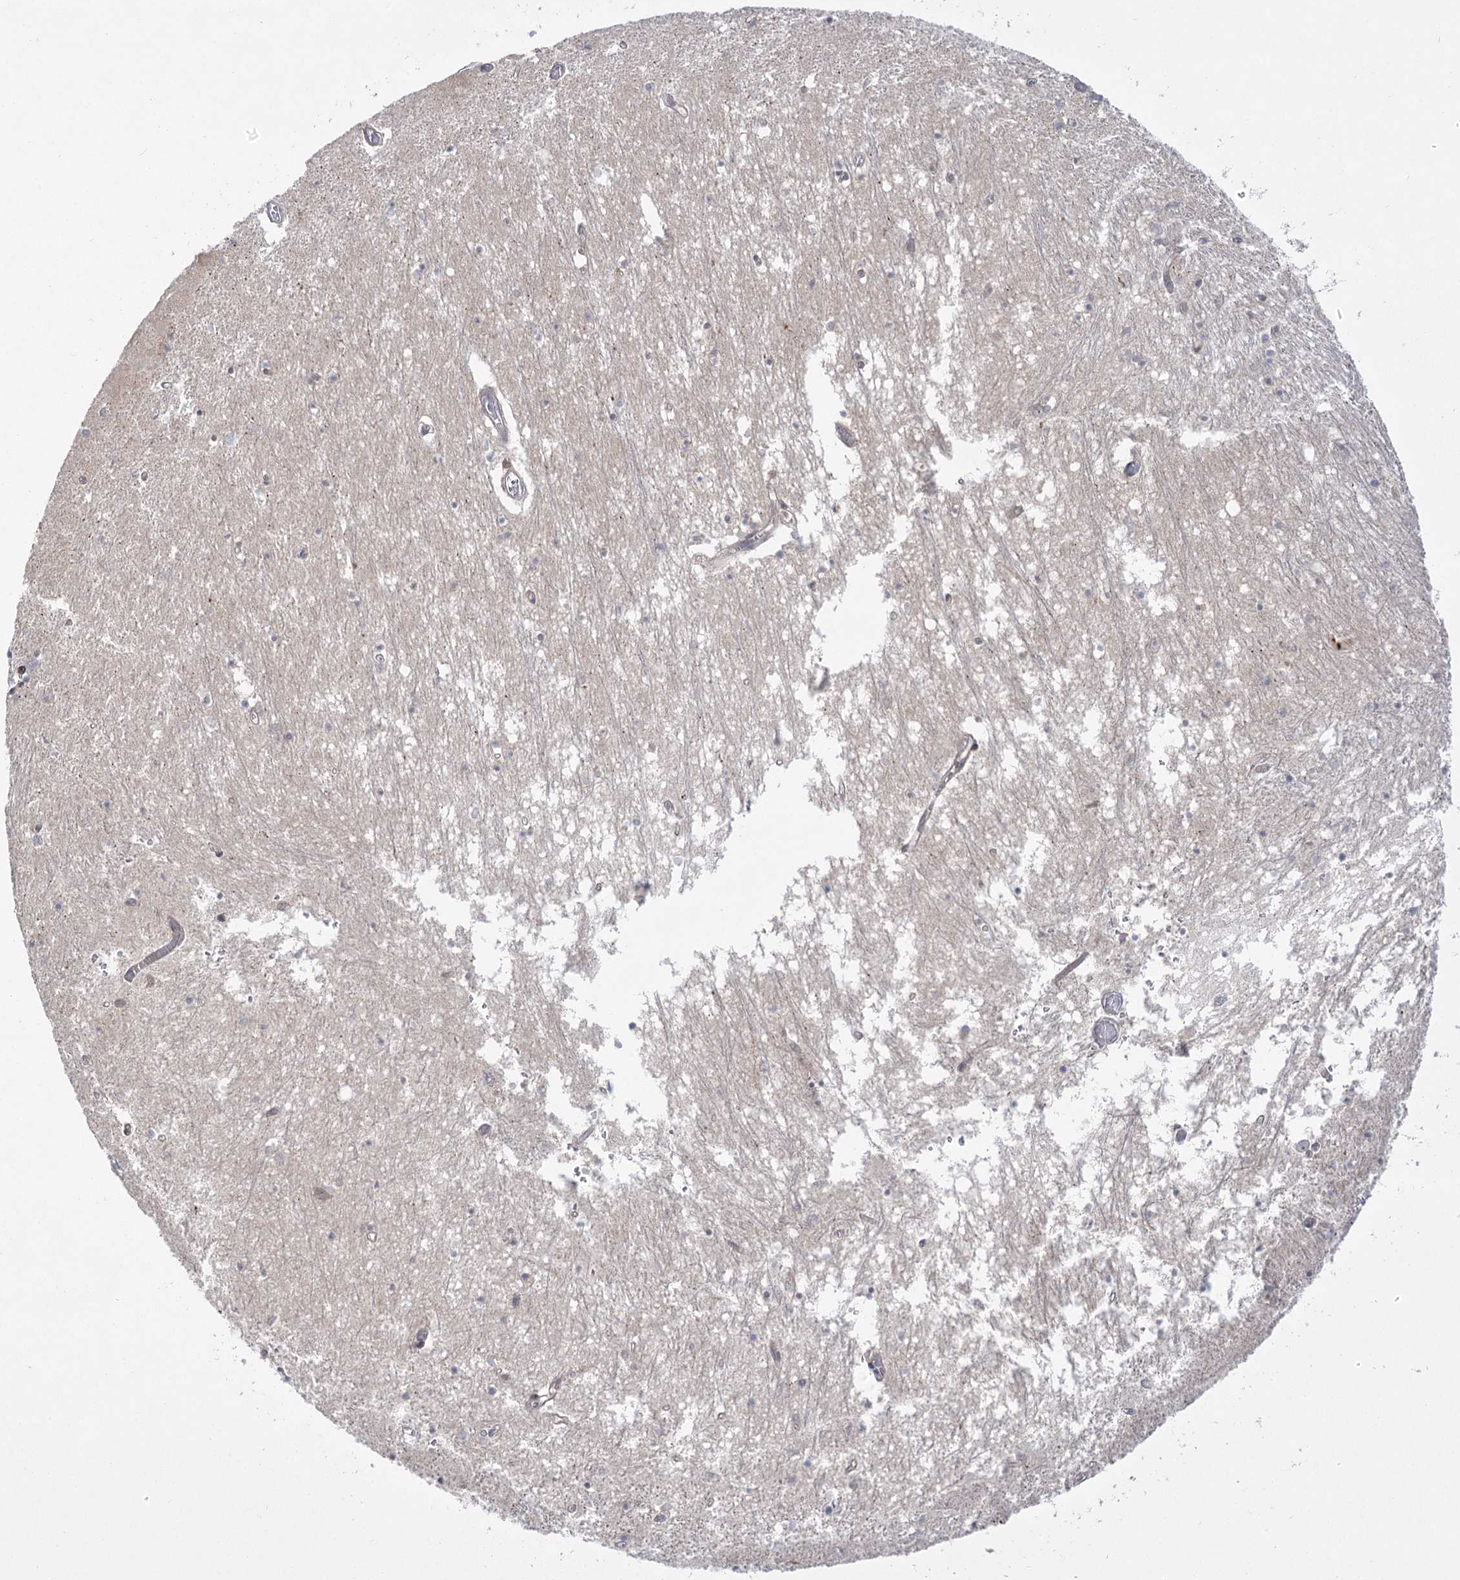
{"staining": {"intensity": "negative", "quantity": "none", "location": "none"}, "tissue": "hippocampus", "cell_type": "Glial cells", "image_type": "normal", "snomed": [{"axis": "morphology", "description": "Normal tissue, NOS"}, {"axis": "topography", "description": "Hippocampus"}], "caption": "IHC histopathology image of benign hippocampus: hippocampus stained with DAB demonstrates no significant protein expression in glial cells.", "gene": "SYTL1", "patient": {"sex": "male", "age": 70}}